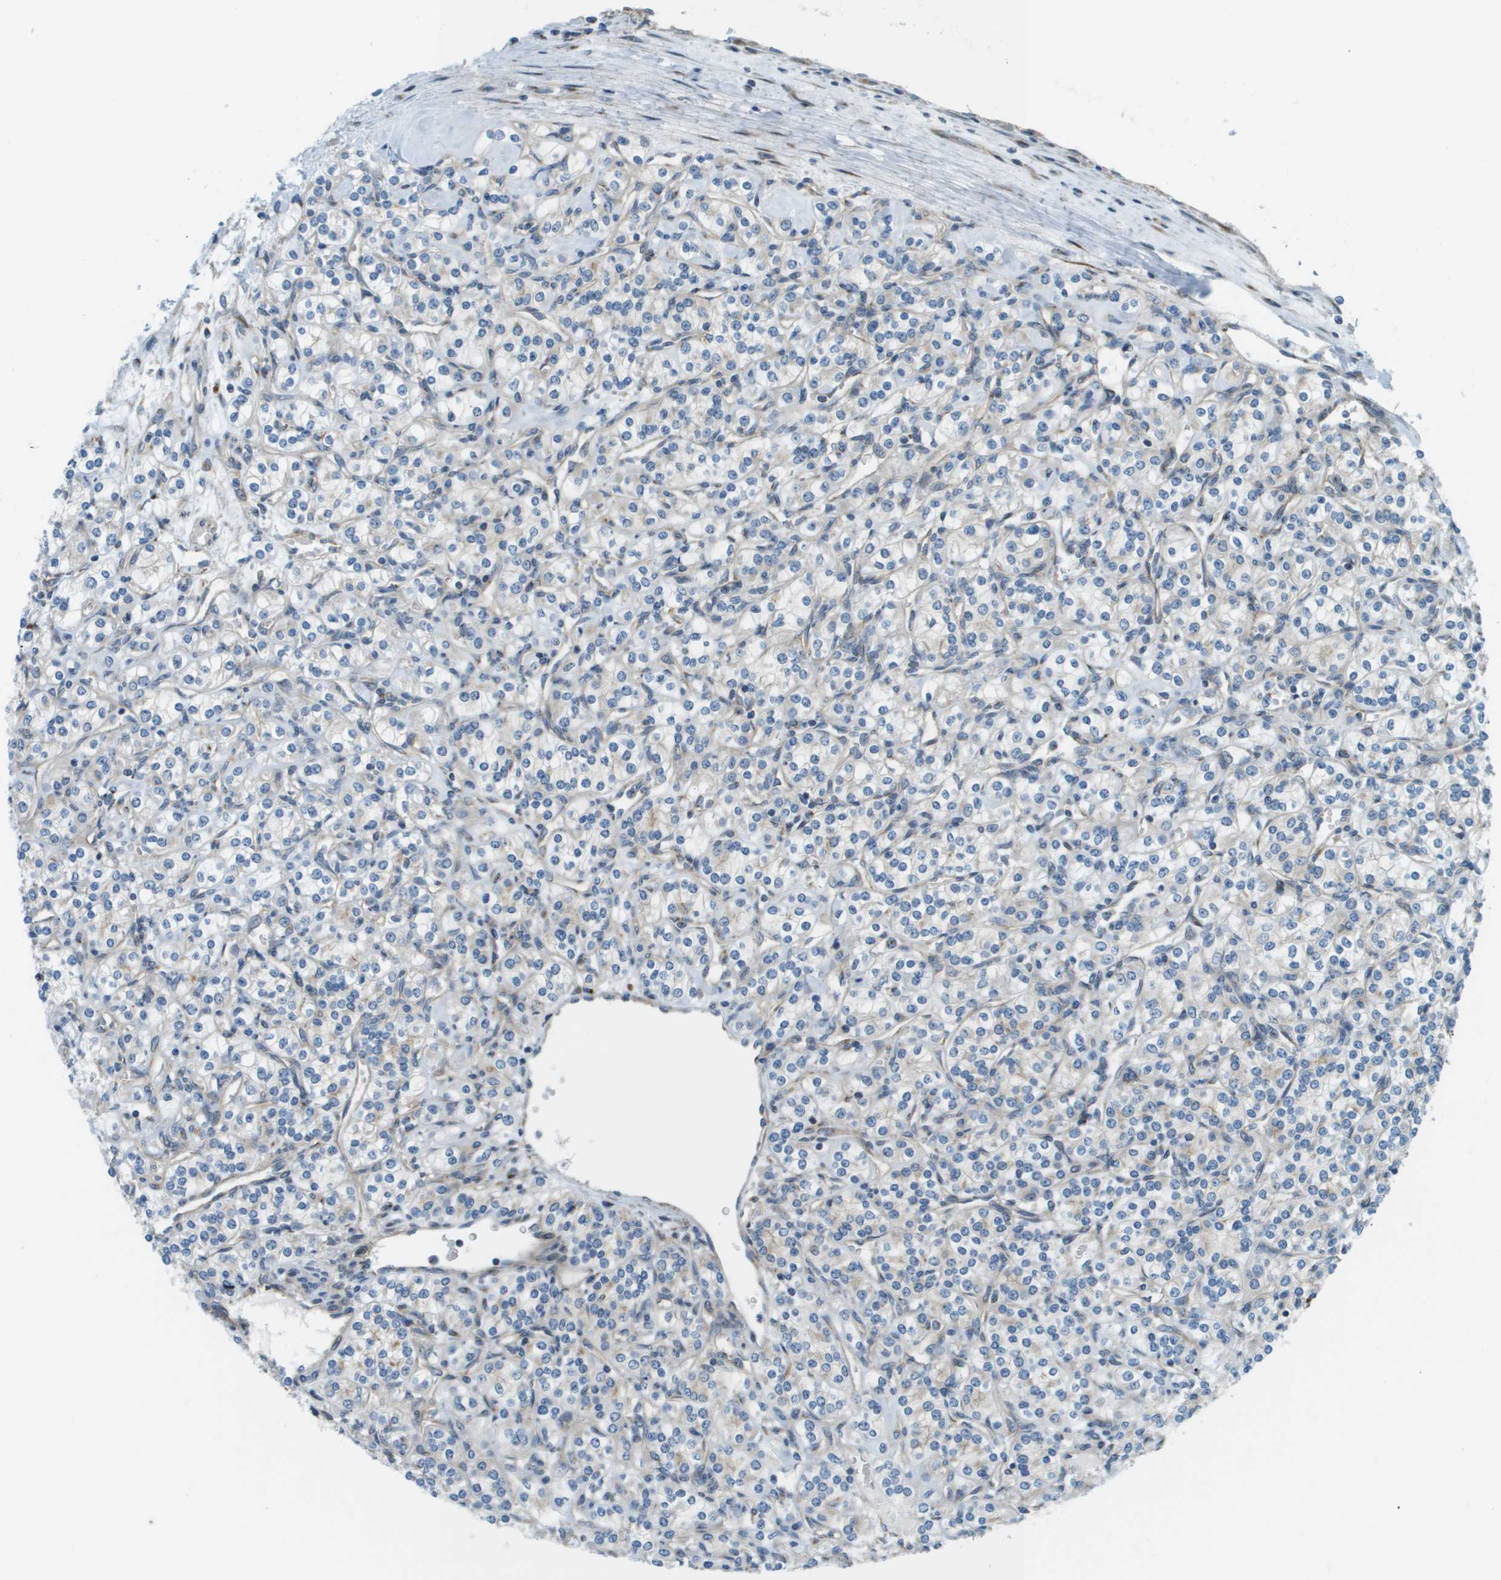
{"staining": {"intensity": "negative", "quantity": "none", "location": "none"}, "tissue": "renal cancer", "cell_type": "Tumor cells", "image_type": "cancer", "snomed": [{"axis": "morphology", "description": "Adenocarcinoma, NOS"}, {"axis": "topography", "description": "Kidney"}], "caption": "Immunohistochemistry micrograph of neoplastic tissue: renal adenocarcinoma stained with DAB (3,3'-diaminobenzidine) demonstrates no significant protein positivity in tumor cells.", "gene": "ACBD3", "patient": {"sex": "male", "age": 77}}